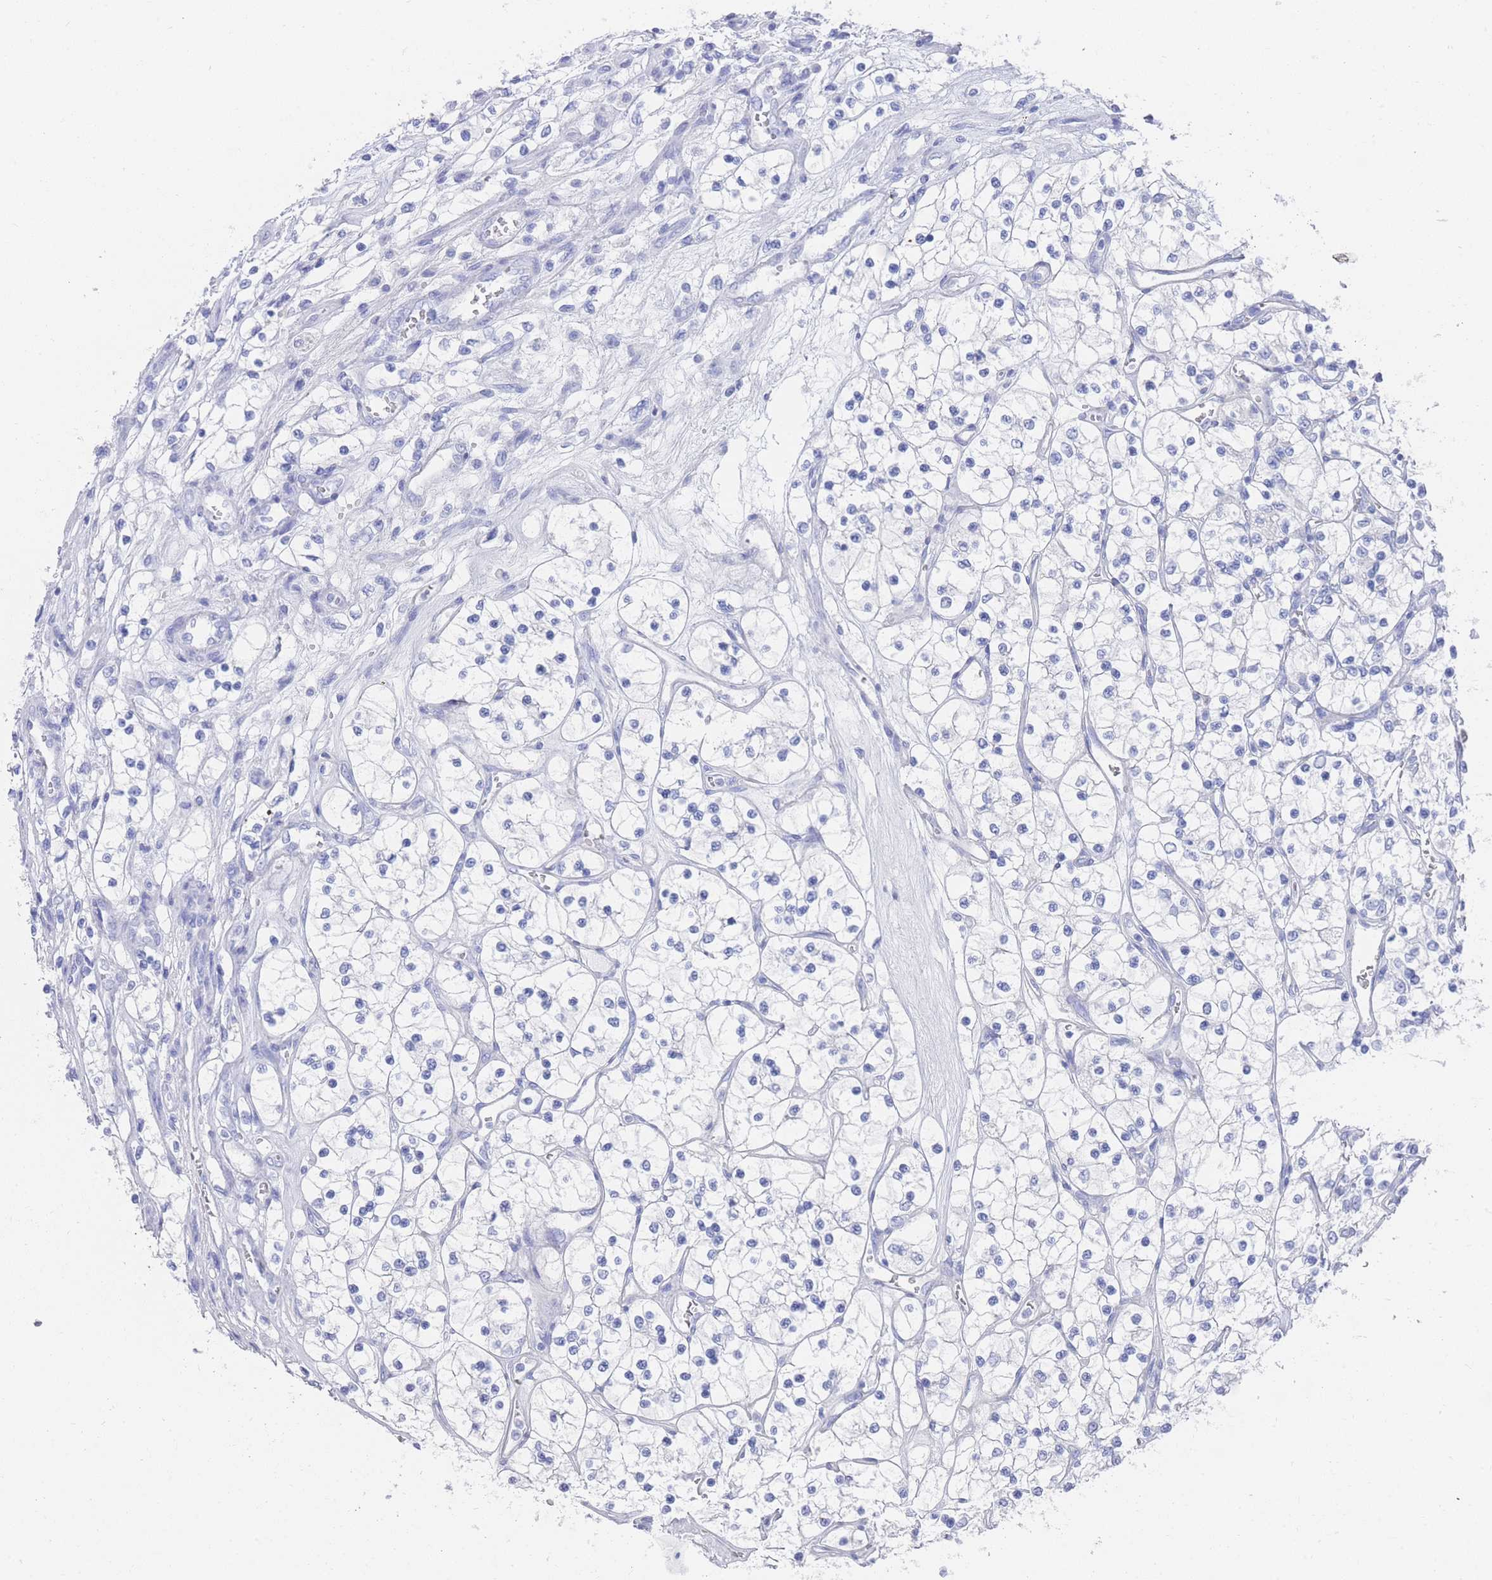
{"staining": {"intensity": "negative", "quantity": "none", "location": "none"}, "tissue": "renal cancer", "cell_type": "Tumor cells", "image_type": "cancer", "snomed": [{"axis": "morphology", "description": "Adenocarcinoma, NOS"}, {"axis": "topography", "description": "Kidney"}], "caption": "The IHC image has no significant staining in tumor cells of renal cancer tissue.", "gene": "LRRC37A", "patient": {"sex": "female", "age": 69}}